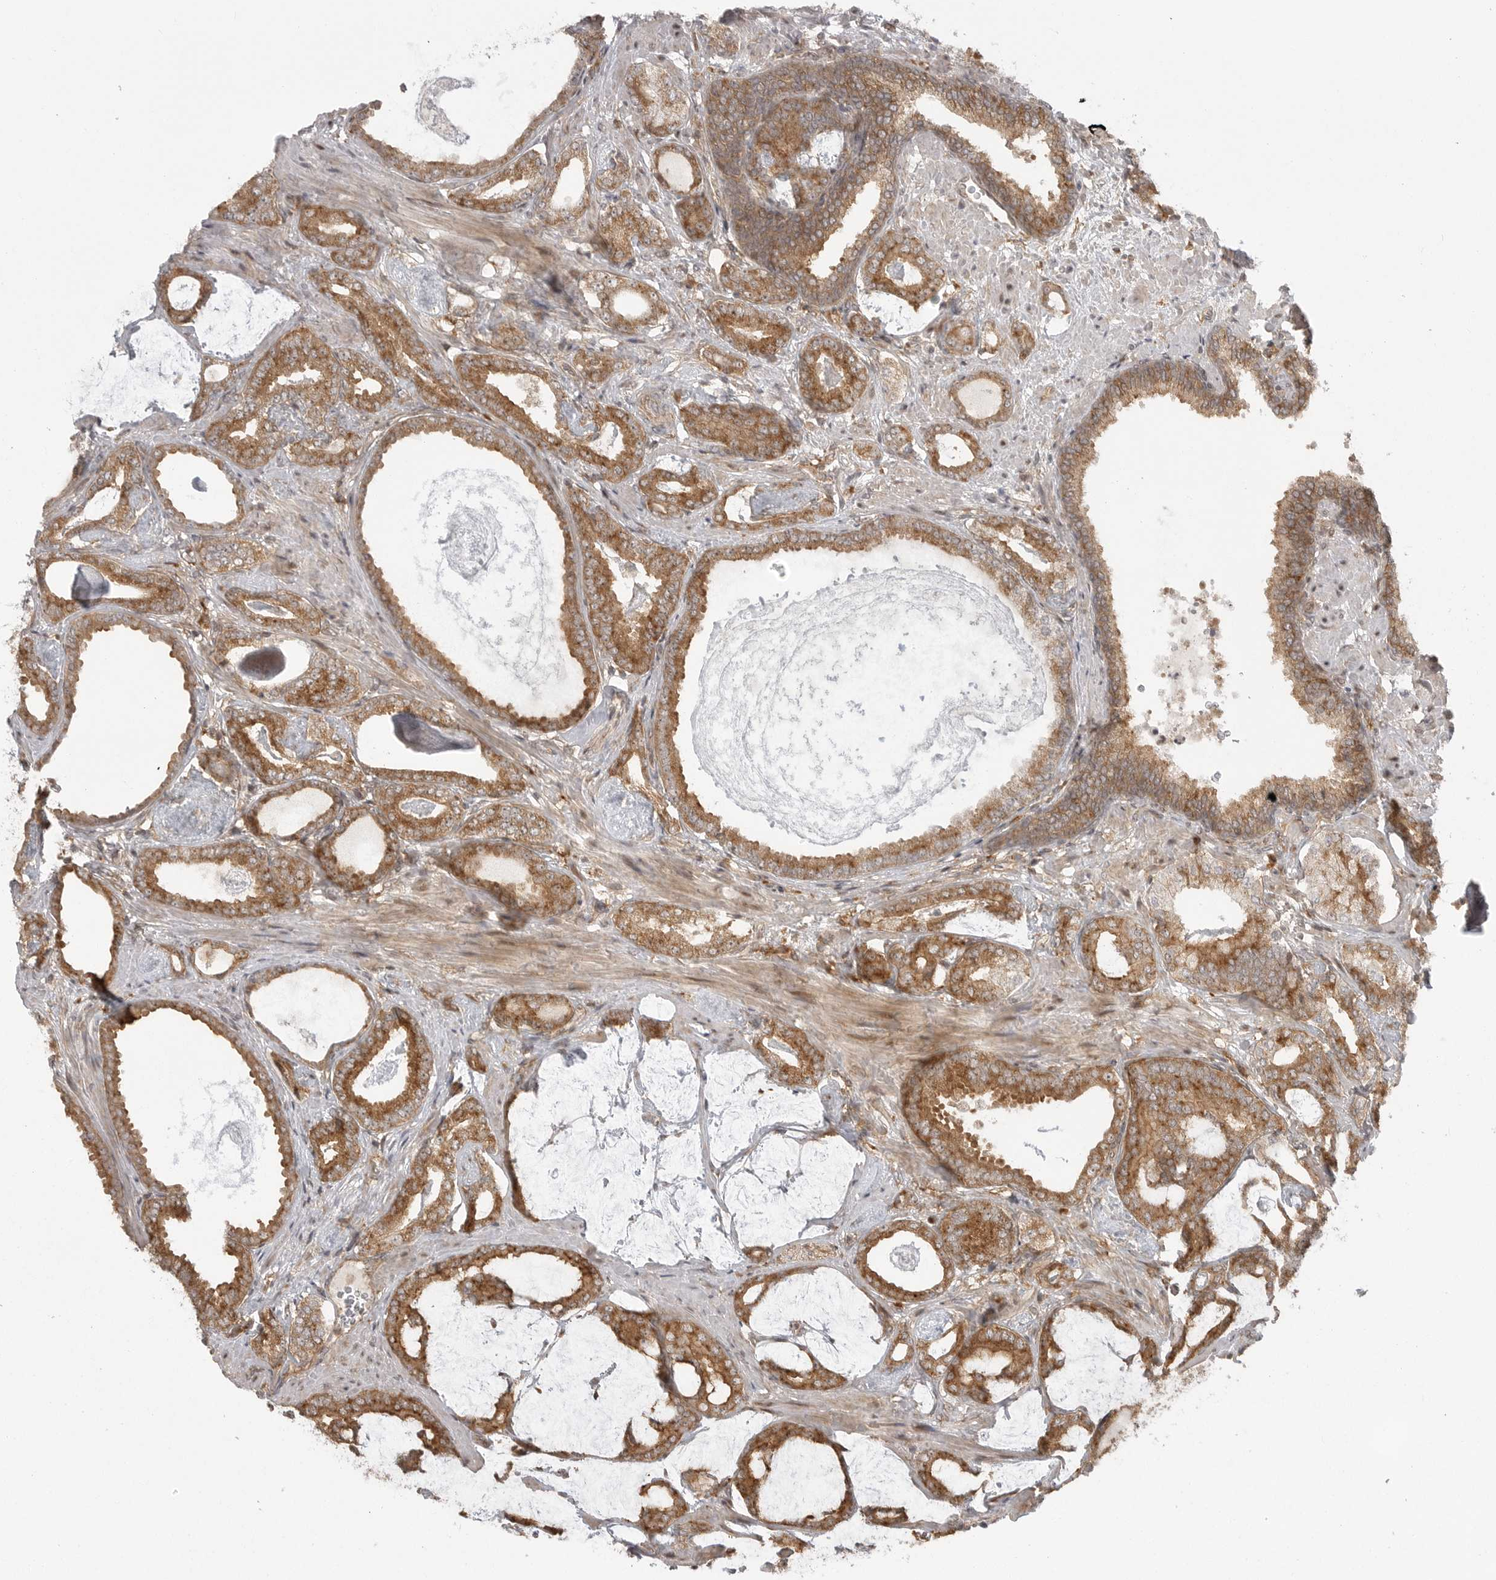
{"staining": {"intensity": "moderate", "quantity": ">75%", "location": "cytoplasmic/membranous"}, "tissue": "prostate cancer", "cell_type": "Tumor cells", "image_type": "cancer", "snomed": [{"axis": "morphology", "description": "Adenocarcinoma, Low grade"}, {"axis": "topography", "description": "Prostate"}], "caption": "There is medium levels of moderate cytoplasmic/membranous positivity in tumor cells of prostate low-grade adenocarcinoma, as demonstrated by immunohistochemical staining (brown color).", "gene": "FAT3", "patient": {"sex": "male", "age": 71}}